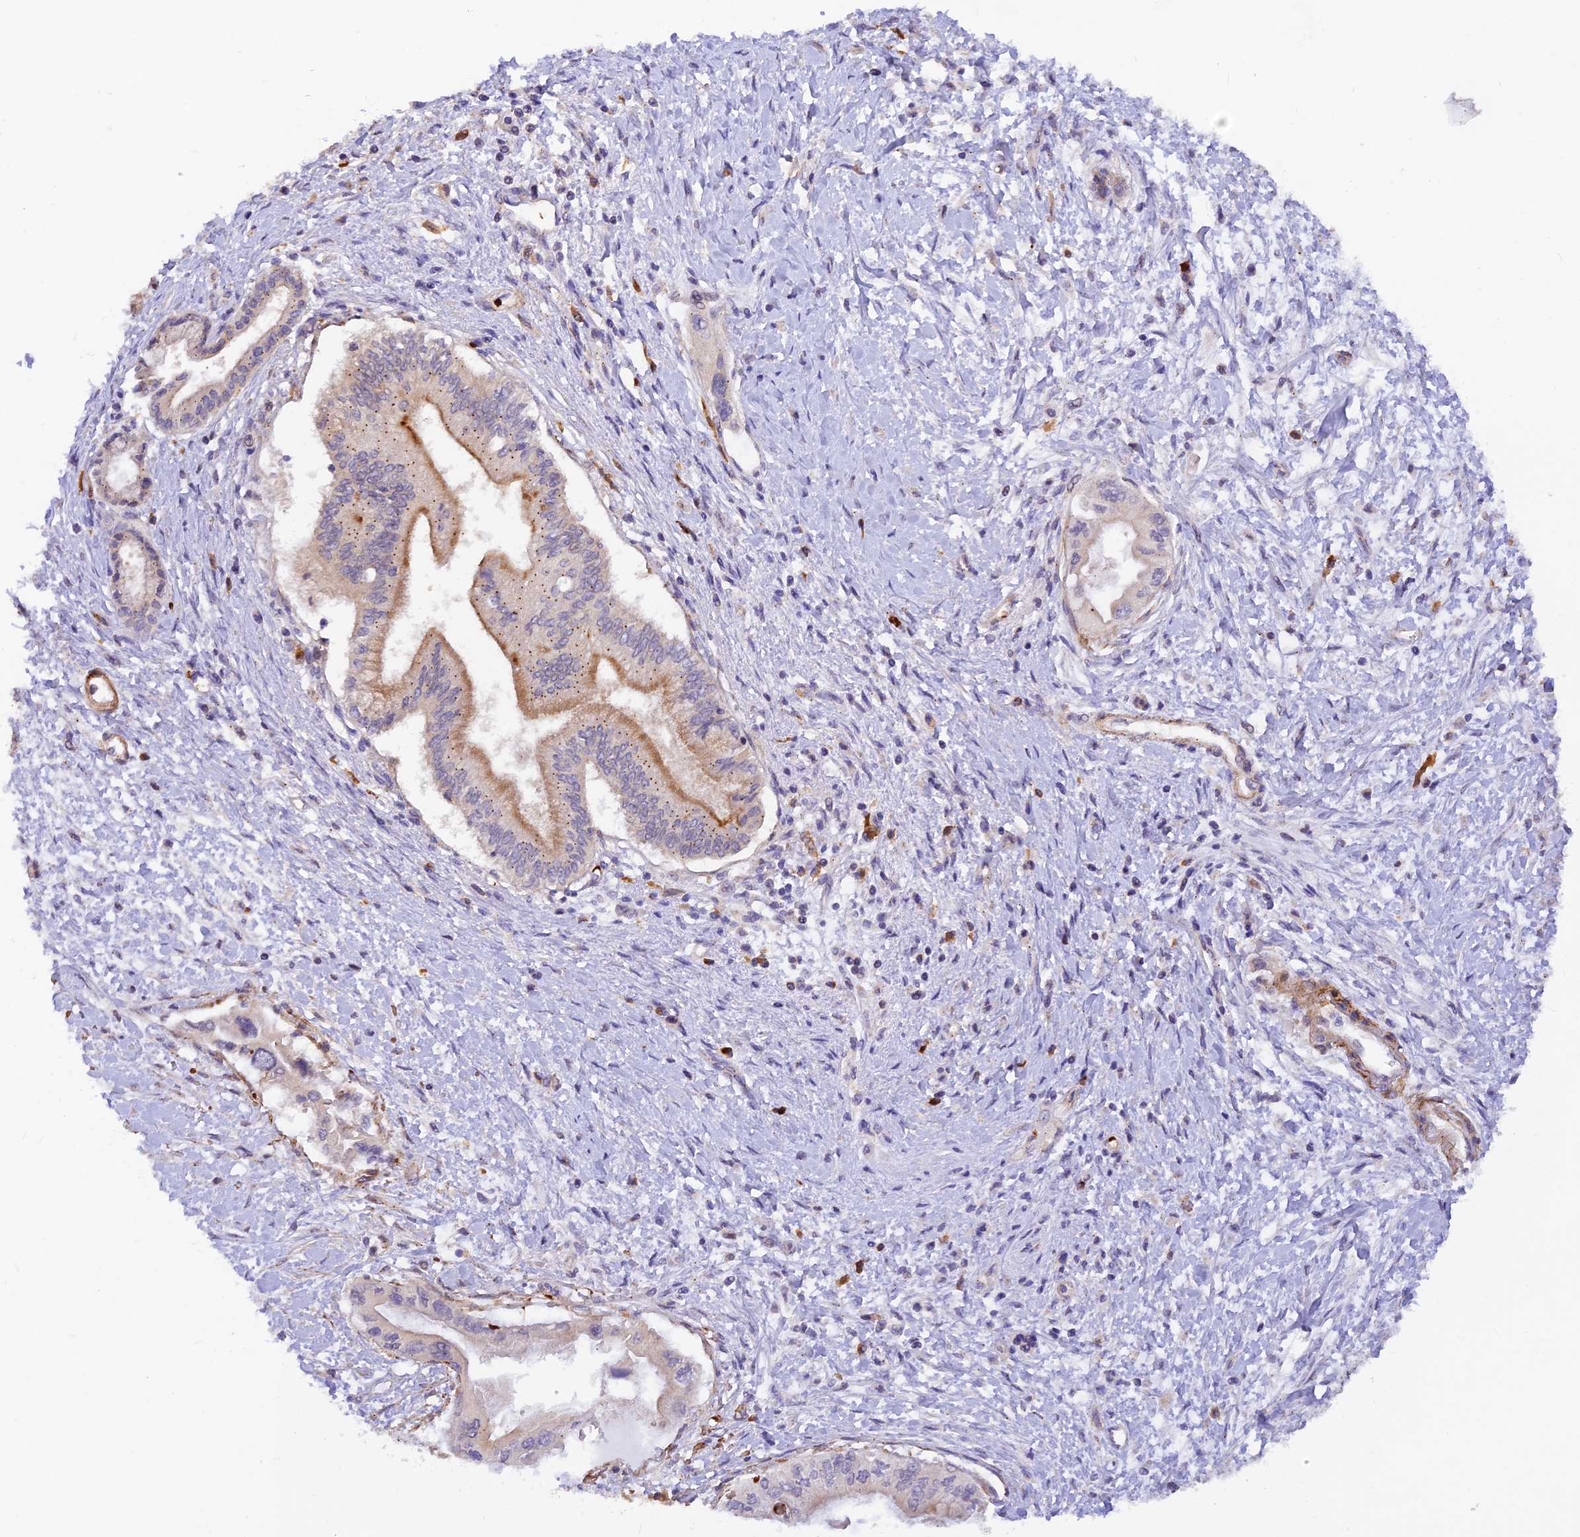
{"staining": {"intensity": "moderate", "quantity": "<25%", "location": "cytoplasmic/membranous"}, "tissue": "pancreatic cancer", "cell_type": "Tumor cells", "image_type": "cancer", "snomed": [{"axis": "morphology", "description": "Adenocarcinoma, NOS"}, {"axis": "topography", "description": "Pancreas"}], "caption": "This photomicrograph demonstrates immunohistochemistry staining of adenocarcinoma (pancreatic), with low moderate cytoplasmic/membranous staining in about <25% of tumor cells.", "gene": "WDFY4", "patient": {"sex": "male", "age": 46}}